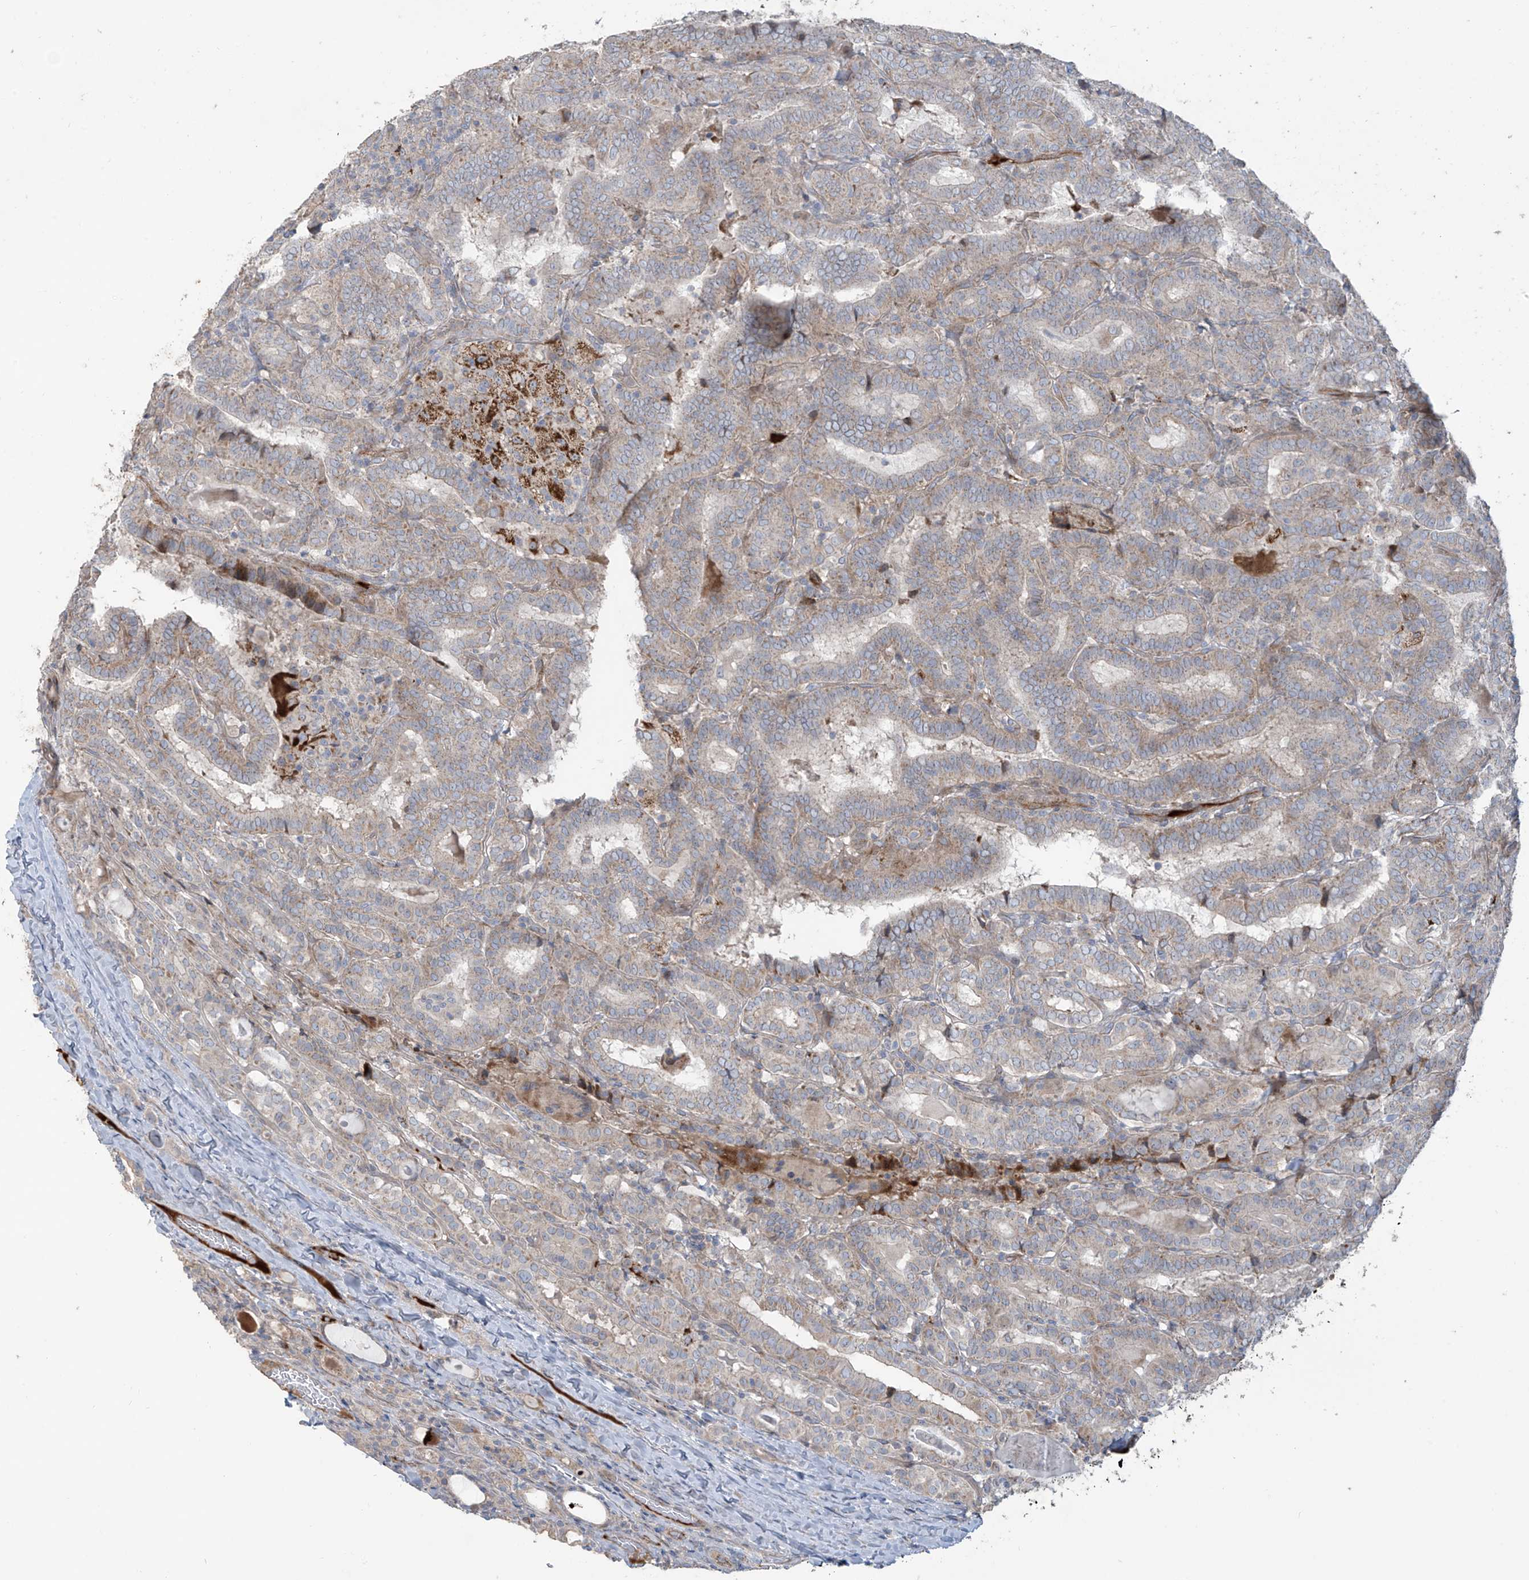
{"staining": {"intensity": "weak", "quantity": "25%-75%", "location": "cytoplasmic/membranous"}, "tissue": "thyroid cancer", "cell_type": "Tumor cells", "image_type": "cancer", "snomed": [{"axis": "morphology", "description": "Papillary adenocarcinoma, NOS"}, {"axis": "topography", "description": "Thyroid gland"}], "caption": "Immunohistochemical staining of human thyroid cancer (papillary adenocarcinoma) shows low levels of weak cytoplasmic/membranous protein staining in approximately 25%-75% of tumor cells.", "gene": "ABTB1", "patient": {"sex": "female", "age": 72}}